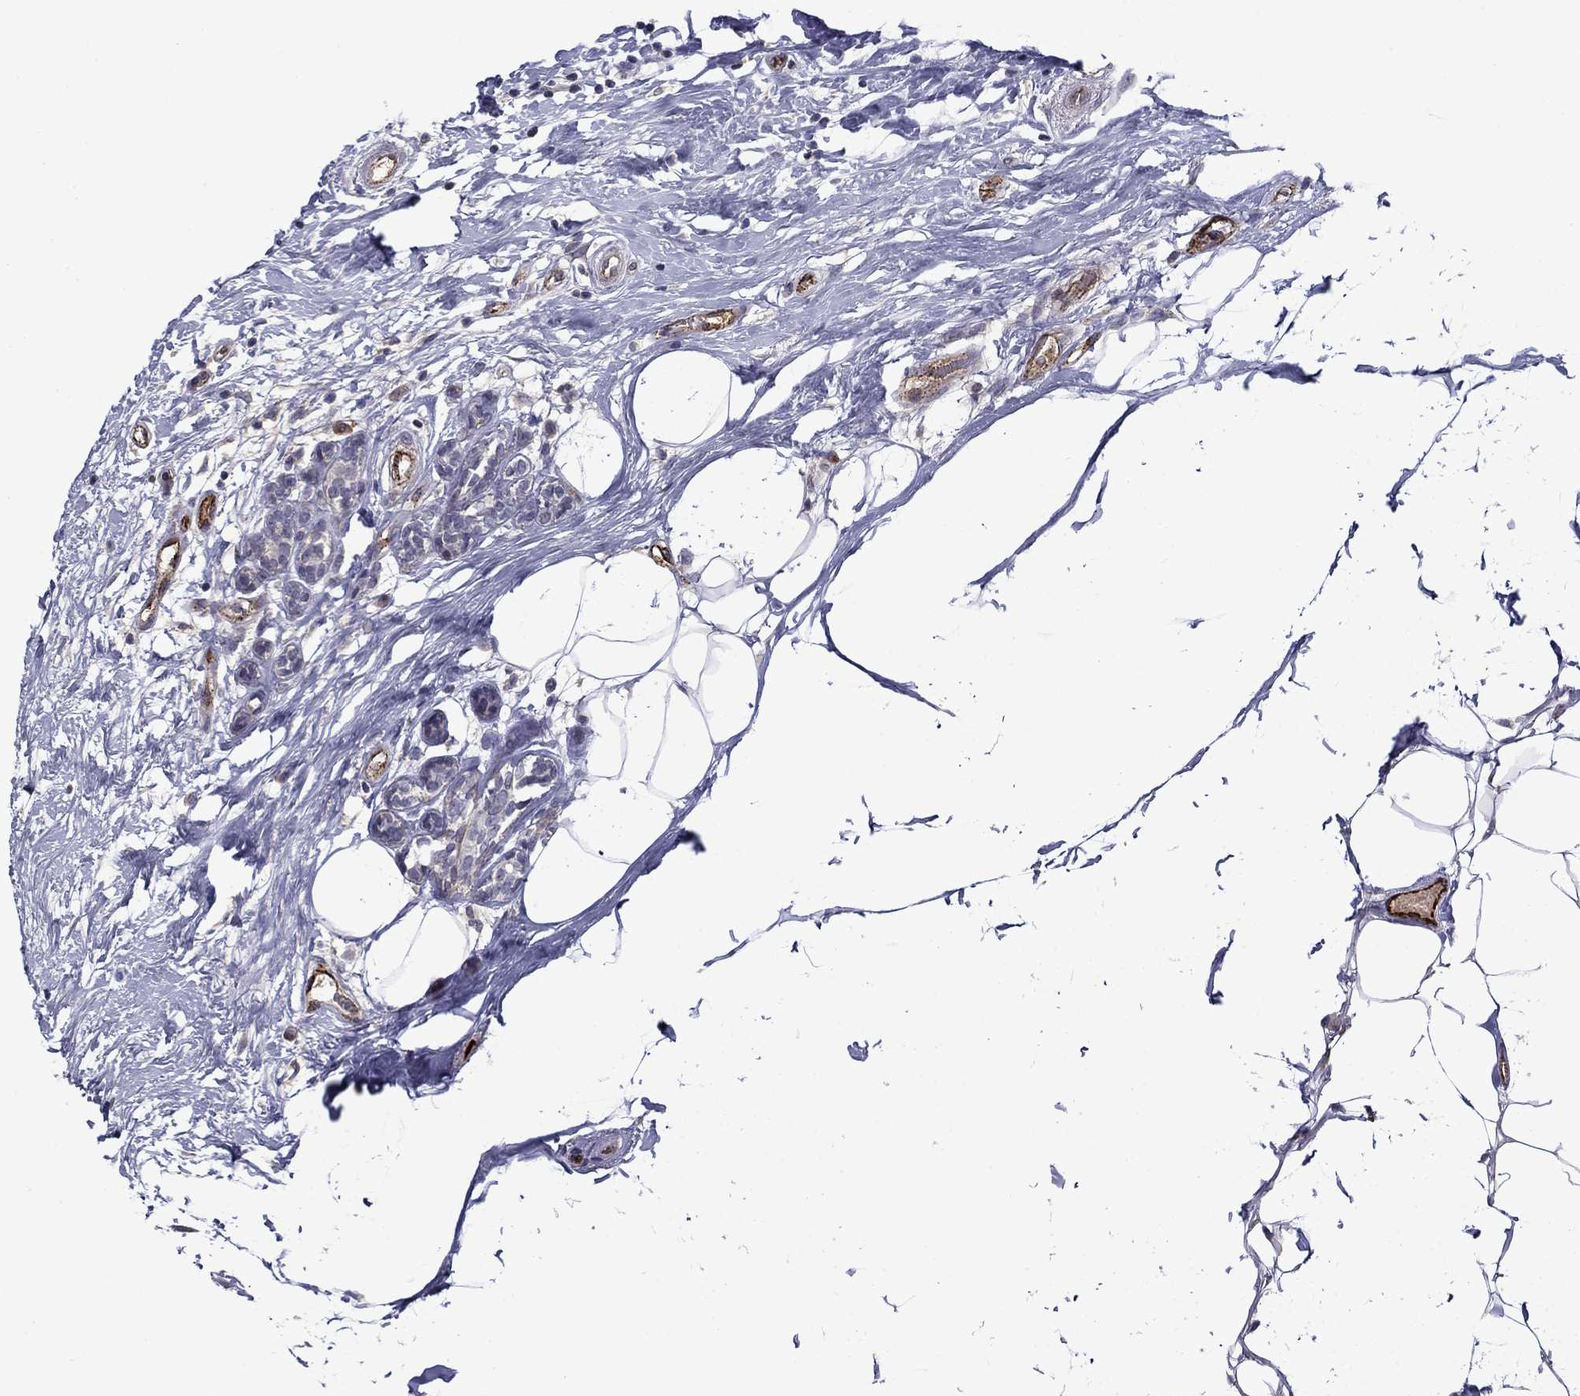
{"staining": {"intensity": "negative", "quantity": "none", "location": "none"}, "tissue": "breast cancer", "cell_type": "Tumor cells", "image_type": "cancer", "snomed": [{"axis": "morphology", "description": "Duct carcinoma"}, {"axis": "topography", "description": "Breast"}], "caption": "This is an immunohistochemistry (IHC) micrograph of human infiltrating ductal carcinoma (breast). There is no expression in tumor cells.", "gene": "SLITRK1", "patient": {"sex": "female", "age": 45}}